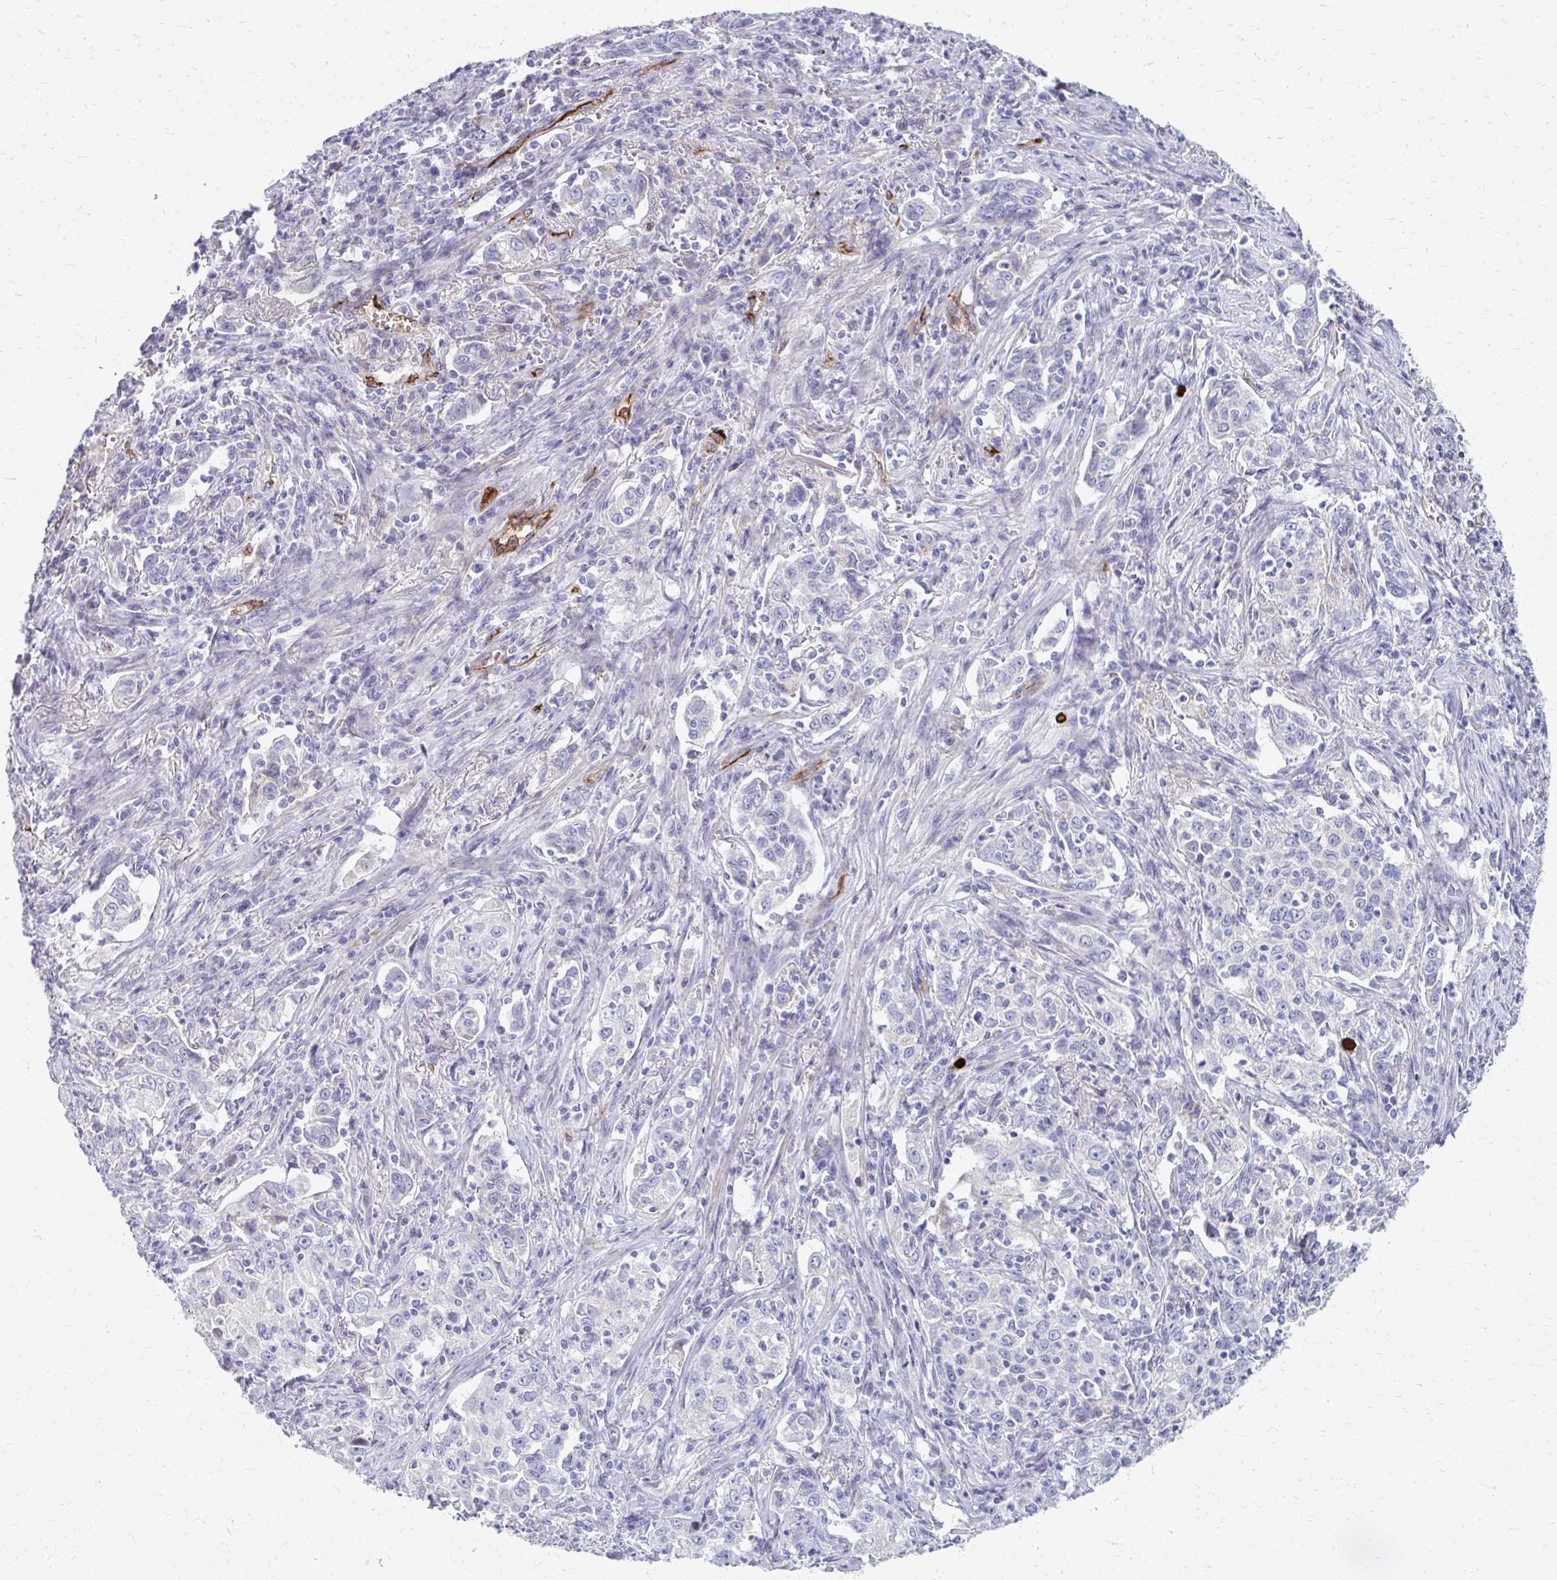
{"staining": {"intensity": "negative", "quantity": "none", "location": "none"}, "tissue": "lung cancer", "cell_type": "Tumor cells", "image_type": "cancer", "snomed": [{"axis": "morphology", "description": "Squamous cell carcinoma, NOS"}, {"axis": "topography", "description": "Lung"}], "caption": "Lung cancer was stained to show a protein in brown. There is no significant staining in tumor cells. (Brightfield microscopy of DAB (3,3'-diaminobenzidine) immunohistochemistry (IHC) at high magnification).", "gene": "ADIPOQ", "patient": {"sex": "male", "age": 71}}